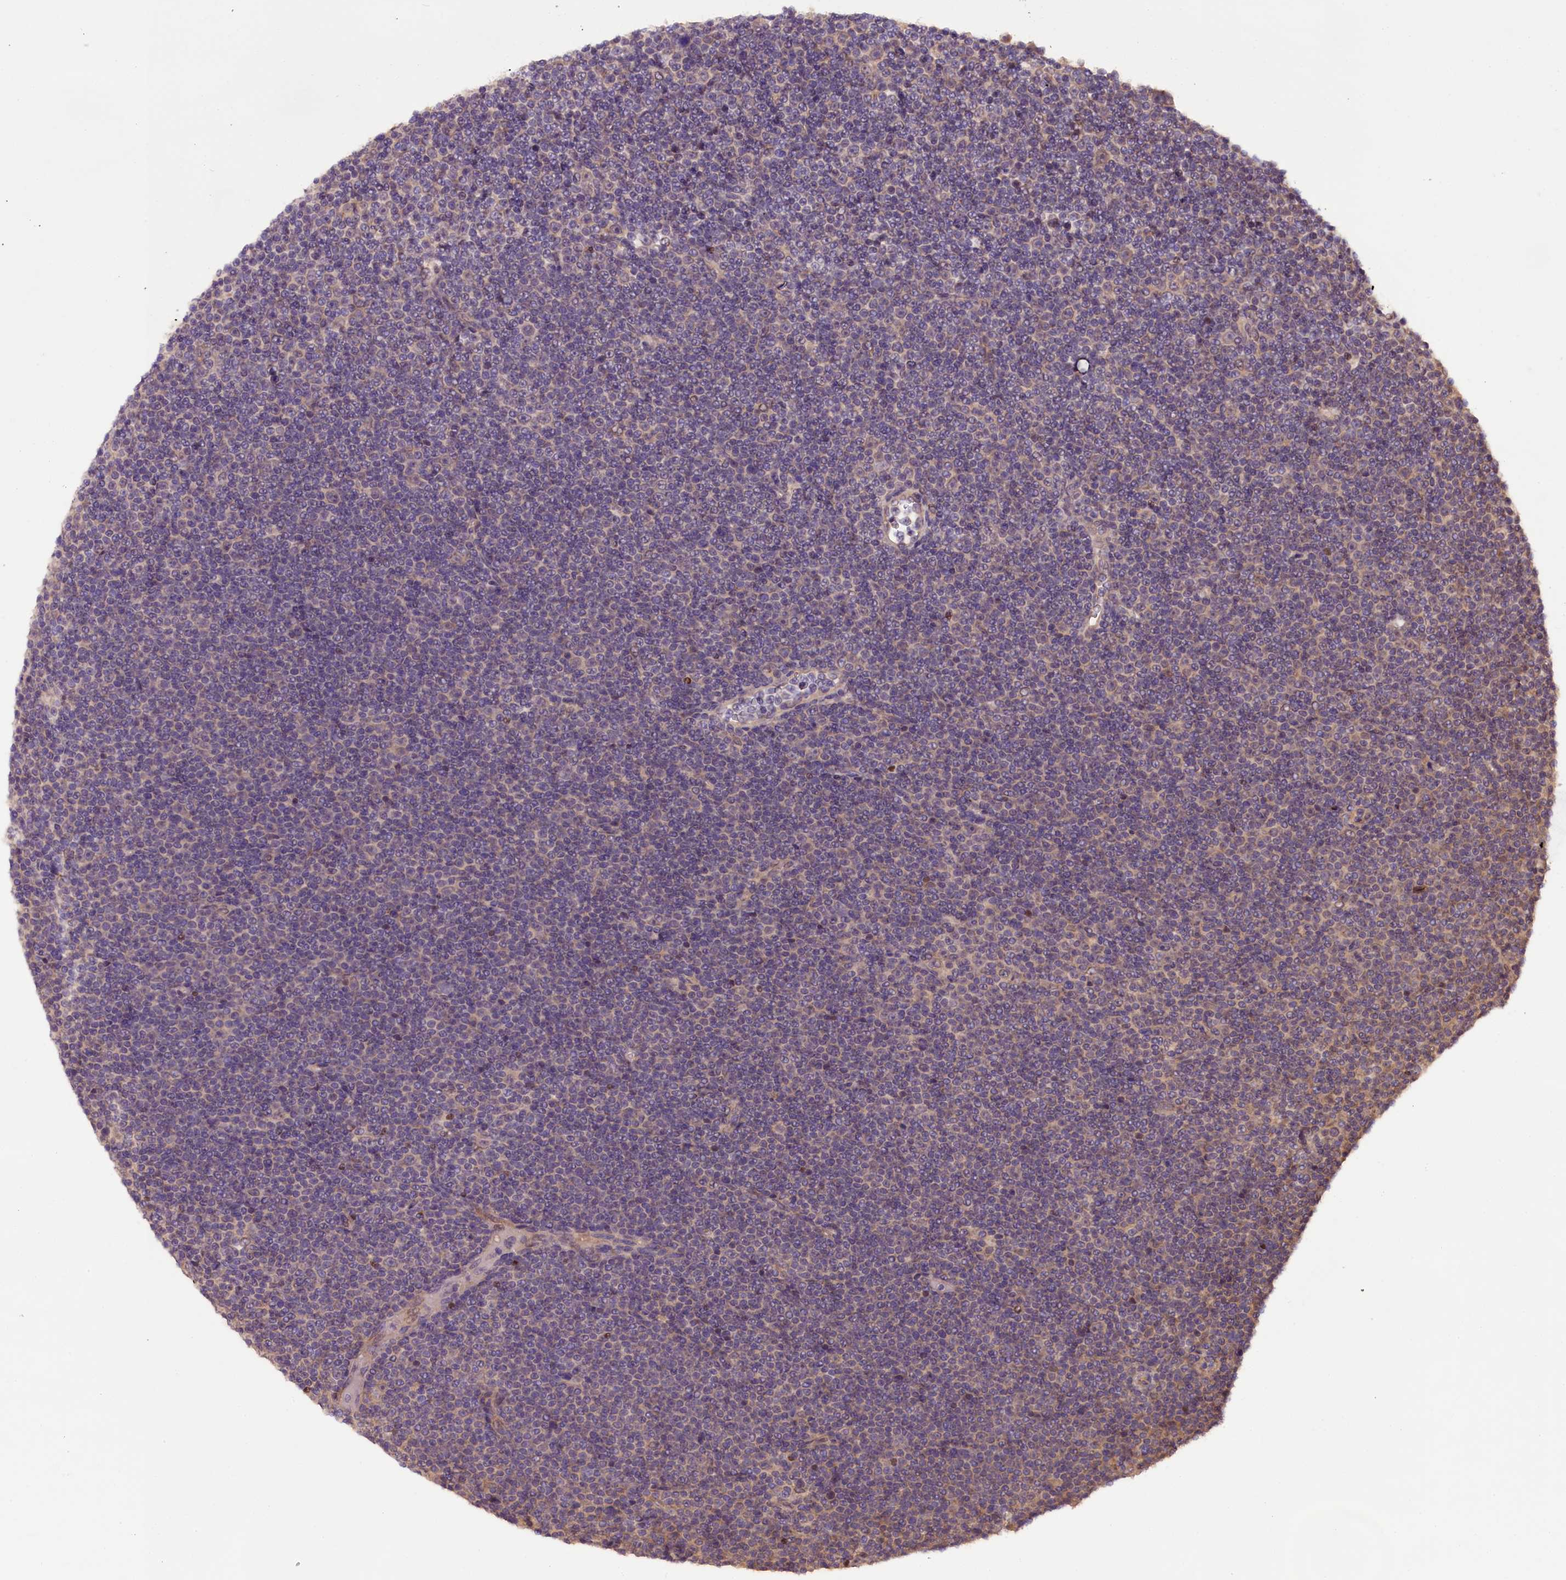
{"staining": {"intensity": "weak", "quantity": "<25%", "location": "cytoplasmic/membranous"}, "tissue": "lymphoma", "cell_type": "Tumor cells", "image_type": "cancer", "snomed": [{"axis": "morphology", "description": "Malignant lymphoma, non-Hodgkin's type, Low grade"}, {"axis": "topography", "description": "Lymph node"}], "caption": "A high-resolution photomicrograph shows immunohistochemistry (IHC) staining of low-grade malignant lymphoma, non-Hodgkin's type, which exhibits no significant positivity in tumor cells.", "gene": "CCDC9B", "patient": {"sex": "female", "age": 67}}